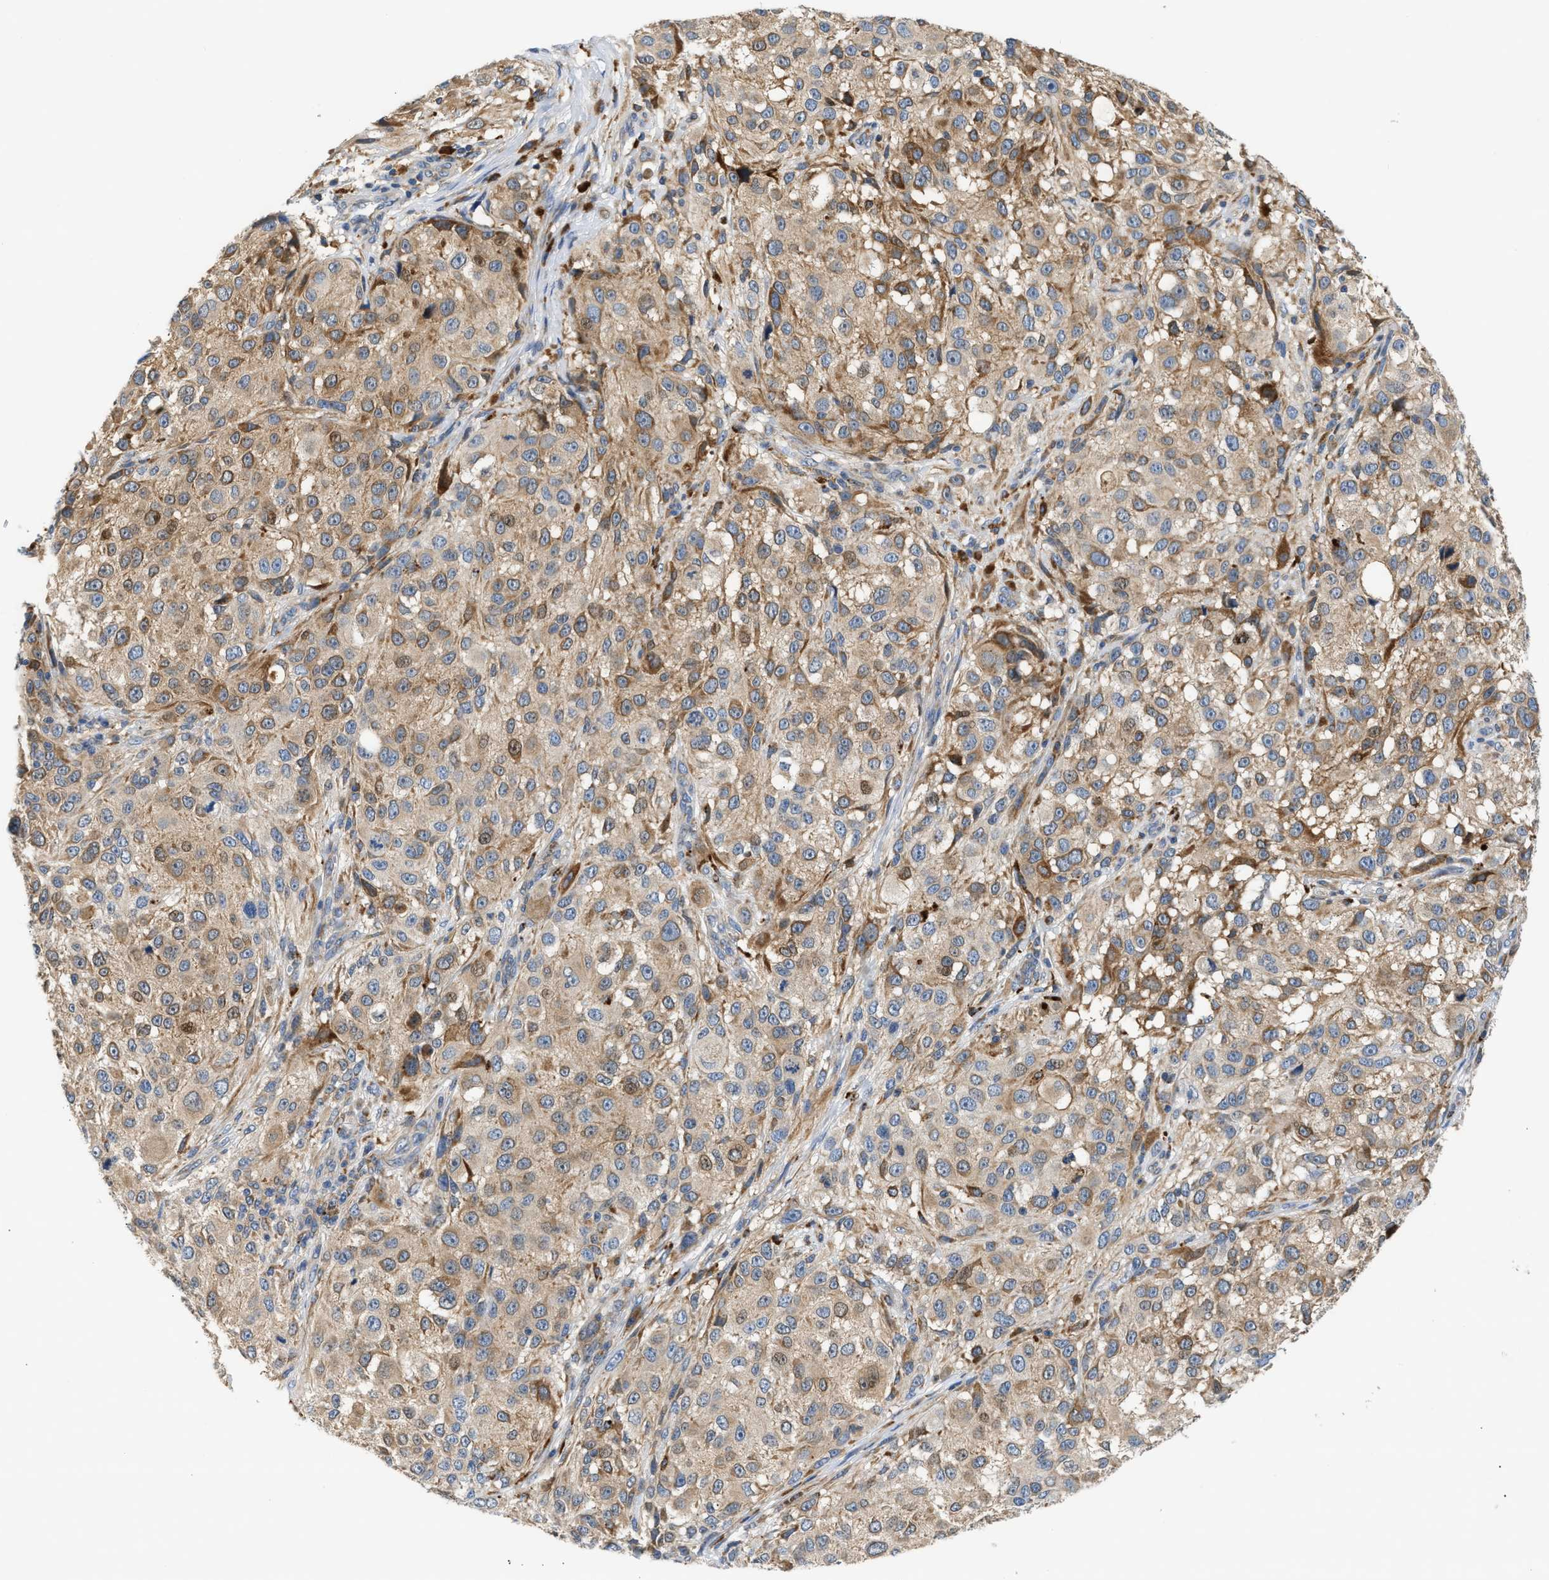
{"staining": {"intensity": "moderate", "quantity": ">75%", "location": "cytoplasmic/membranous"}, "tissue": "melanoma", "cell_type": "Tumor cells", "image_type": "cancer", "snomed": [{"axis": "morphology", "description": "Necrosis, NOS"}, {"axis": "morphology", "description": "Malignant melanoma, NOS"}, {"axis": "topography", "description": "Skin"}], "caption": "DAB immunohistochemical staining of human melanoma demonstrates moderate cytoplasmic/membranous protein positivity in approximately >75% of tumor cells.", "gene": "AMZ1", "patient": {"sex": "female", "age": 87}}